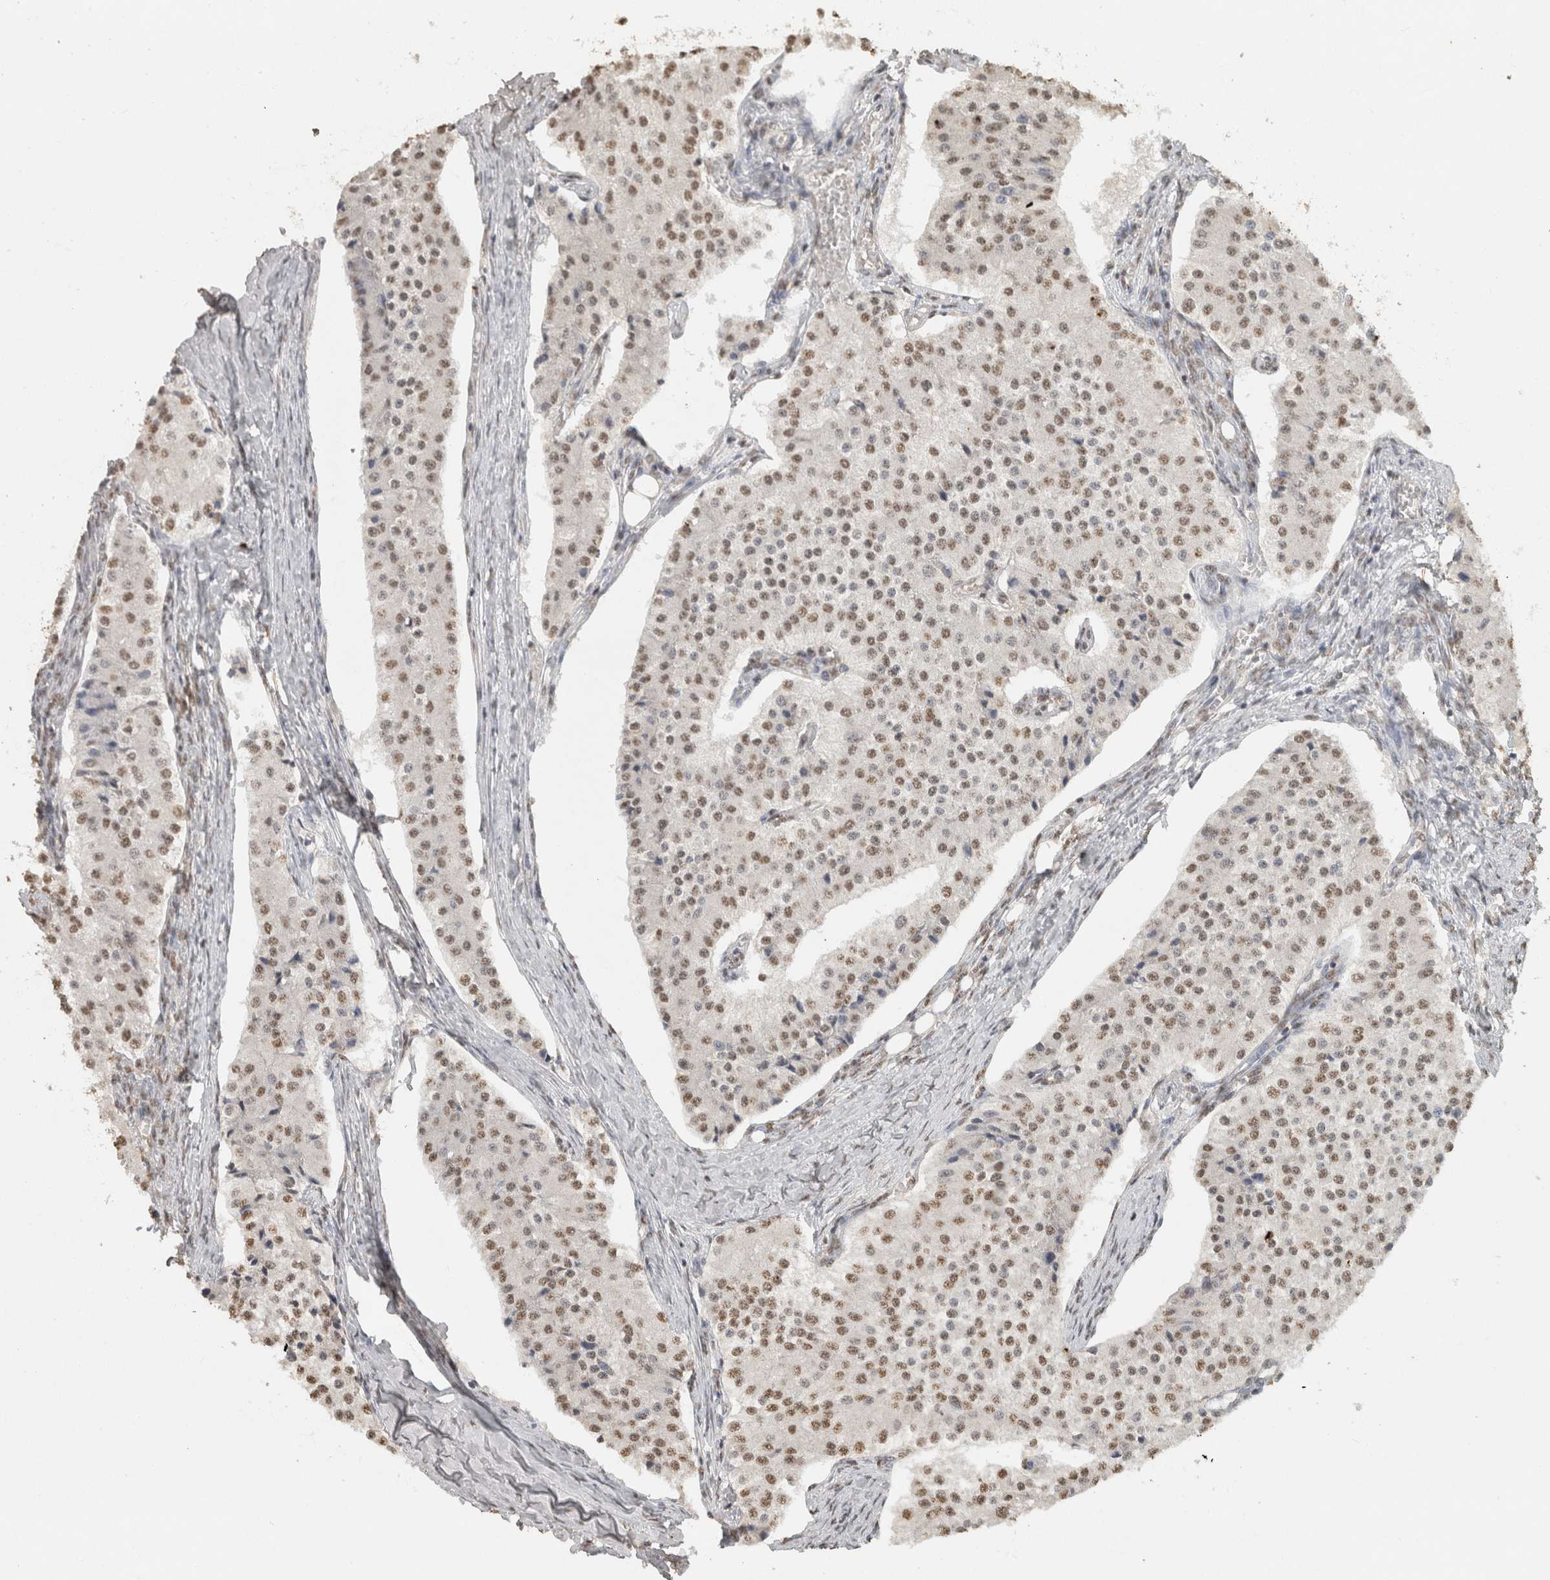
{"staining": {"intensity": "moderate", "quantity": ">75%", "location": "nuclear"}, "tissue": "carcinoid", "cell_type": "Tumor cells", "image_type": "cancer", "snomed": [{"axis": "morphology", "description": "Carcinoid, malignant, NOS"}, {"axis": "topography", "description": "Colon"}], "caption": "IHC histopathology image of human carcinoid (malignant) stained for a protein (brown), which shows medium levels of moderate nuclear expression in about >75% of tumor cells.", "gene": "HAND2", "patient": {"sex": "female", "age": 52}}